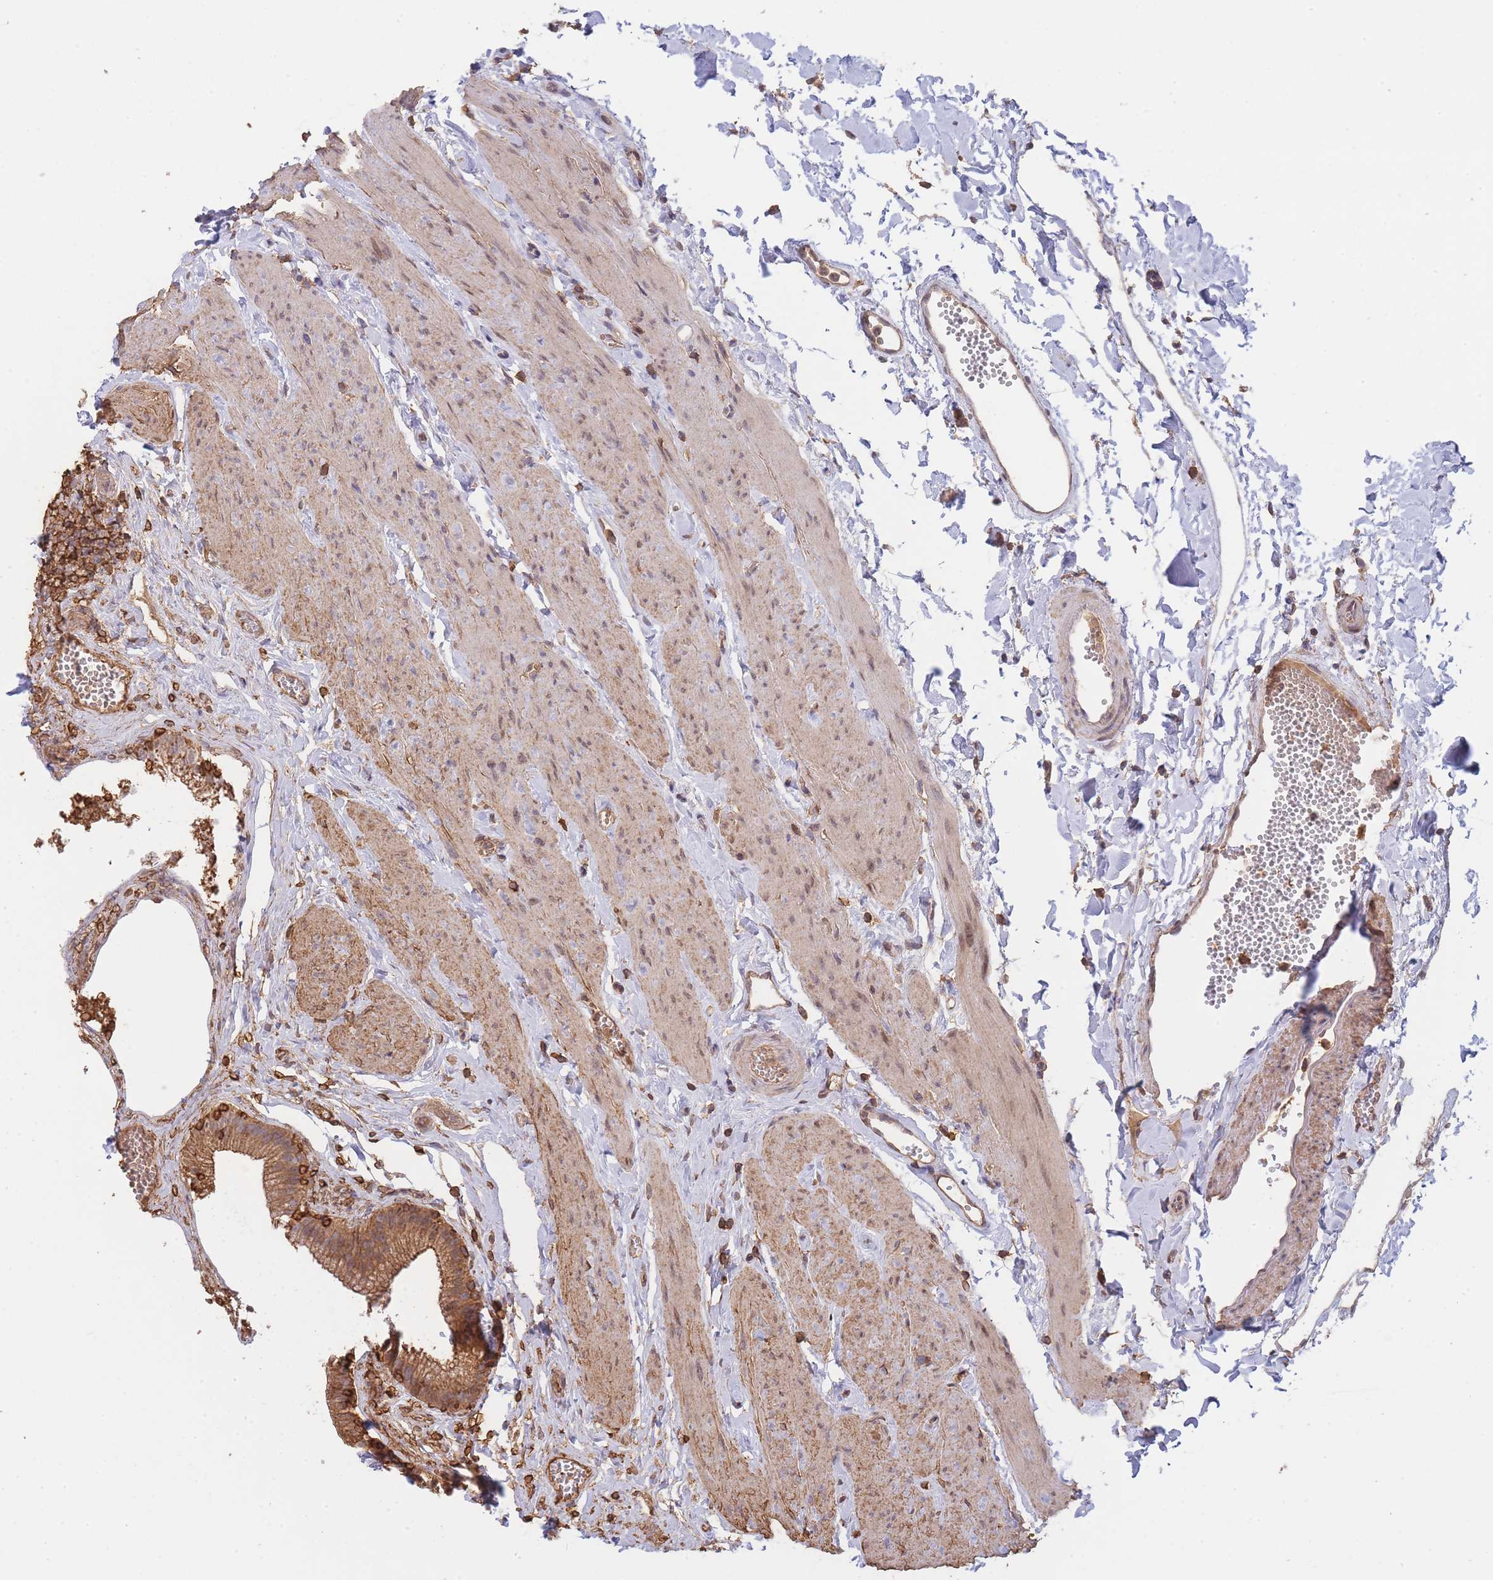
{"staining": {"intensity": "moderate", "quantity": ">75%", "location": "cytoplasmic/membranous,nuclear"}, "tissue": "gallbladder", "cell_type": "Glandular cells", "image_type": "normal", "snomed": [{"axis": "morphology", "description": "Normal tissue, NOS"}, {"axis": "topography", "description": "Gallbladder"}], "caption": "IHC micrograph of normal gallbladder stained for a protein (brown), which displays medium levels of moderate cytoplasmic/membranous,nuclear positivity in approximately >75% of glandular cells.", "gene": "METRN", "patient": {"sex": "female", "age": 54}}